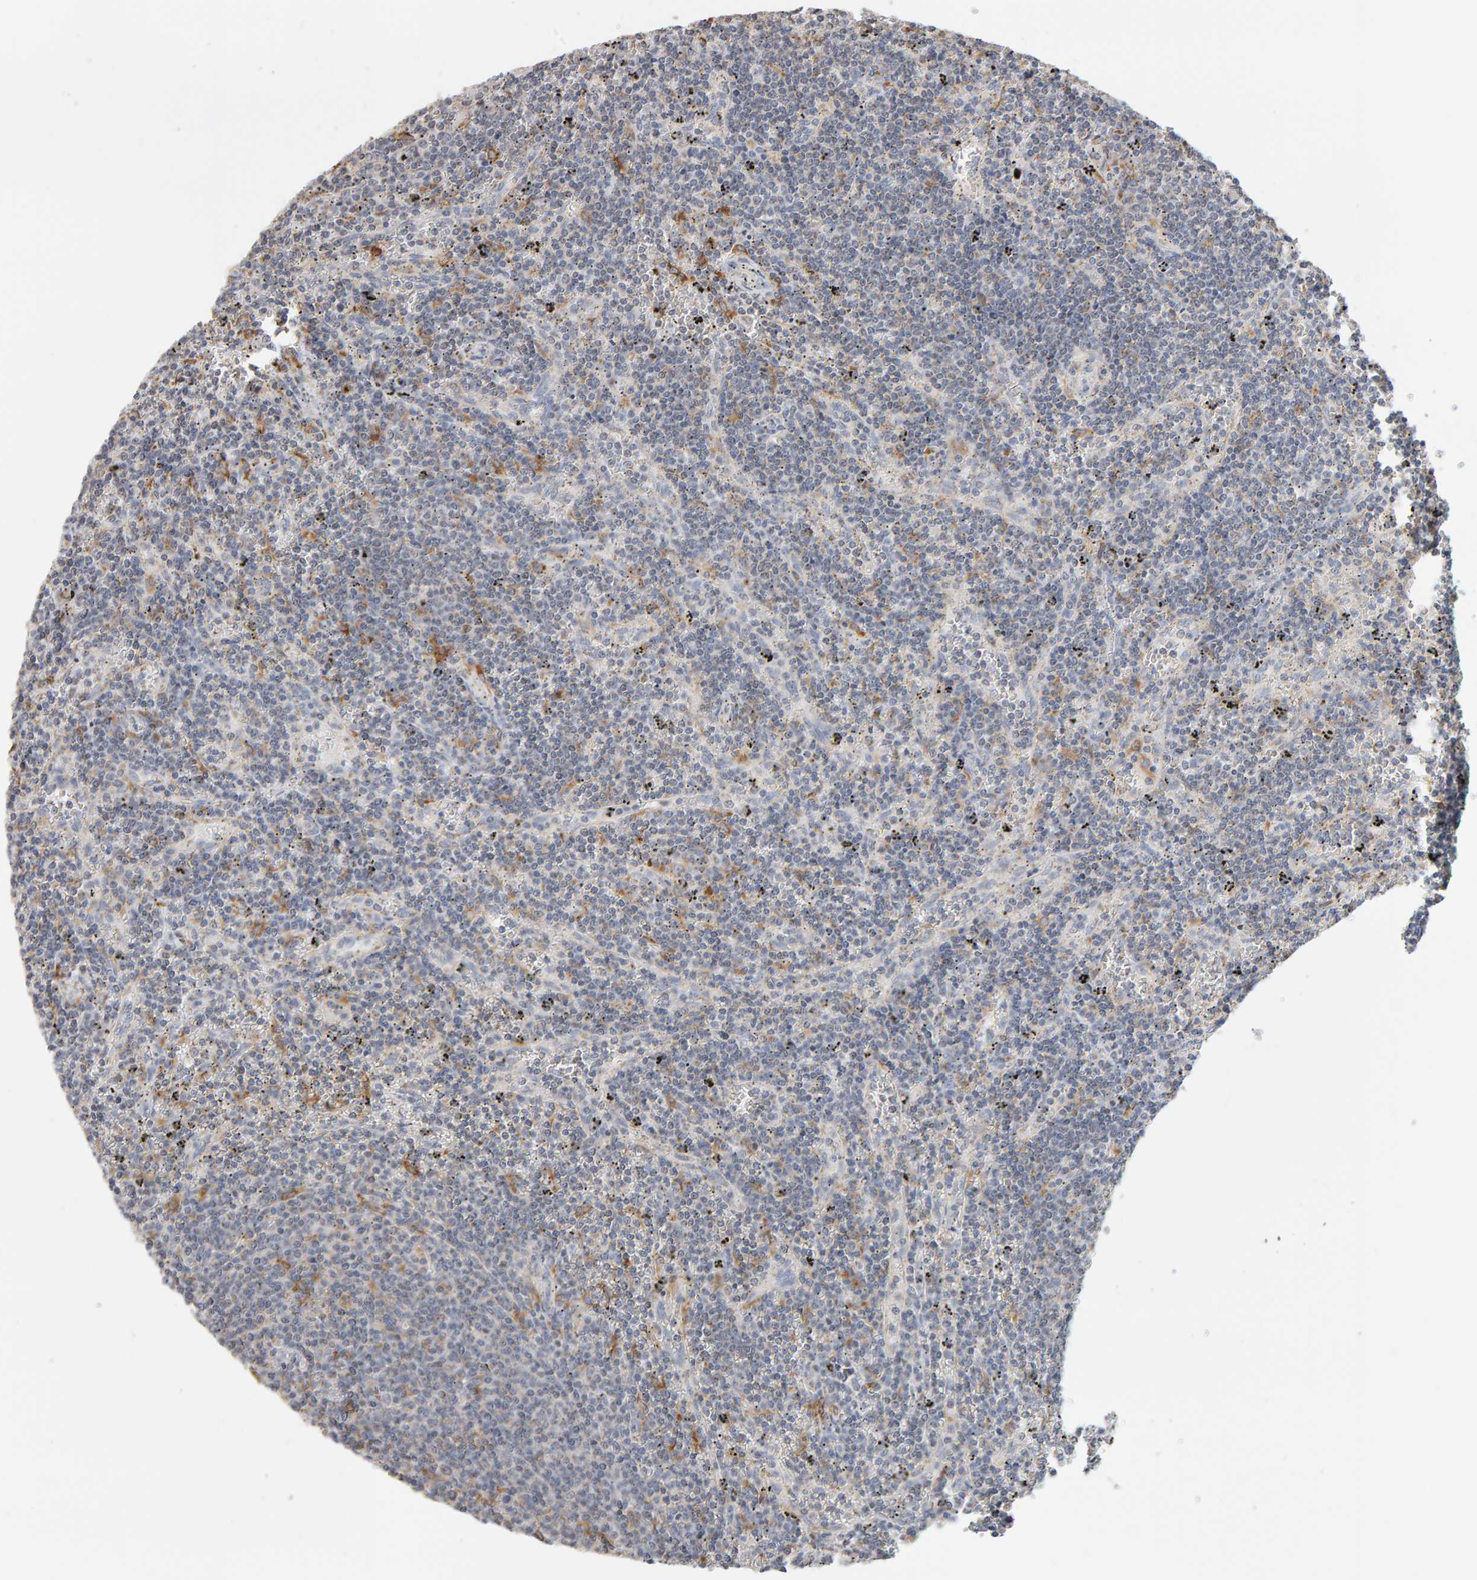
{"staining": {"intensity": "negative", "quantity": "none", "location": "none"}, "tissue": "lymphoma", "cell_type": "Tumor cells", "image_type": "cancer", "snomed": [{"axis": "morphology", "description": "Malignant lymphoma, non-Hodgkin's type, Low grade"}, {"axis": "topography", "description": "Spleen"}], "caption": "A histopathology image of human lymphoma is negative for staining in tumor cells.", "gene": "SGPL1", "patient": {"sex": "female", "age": 50}}